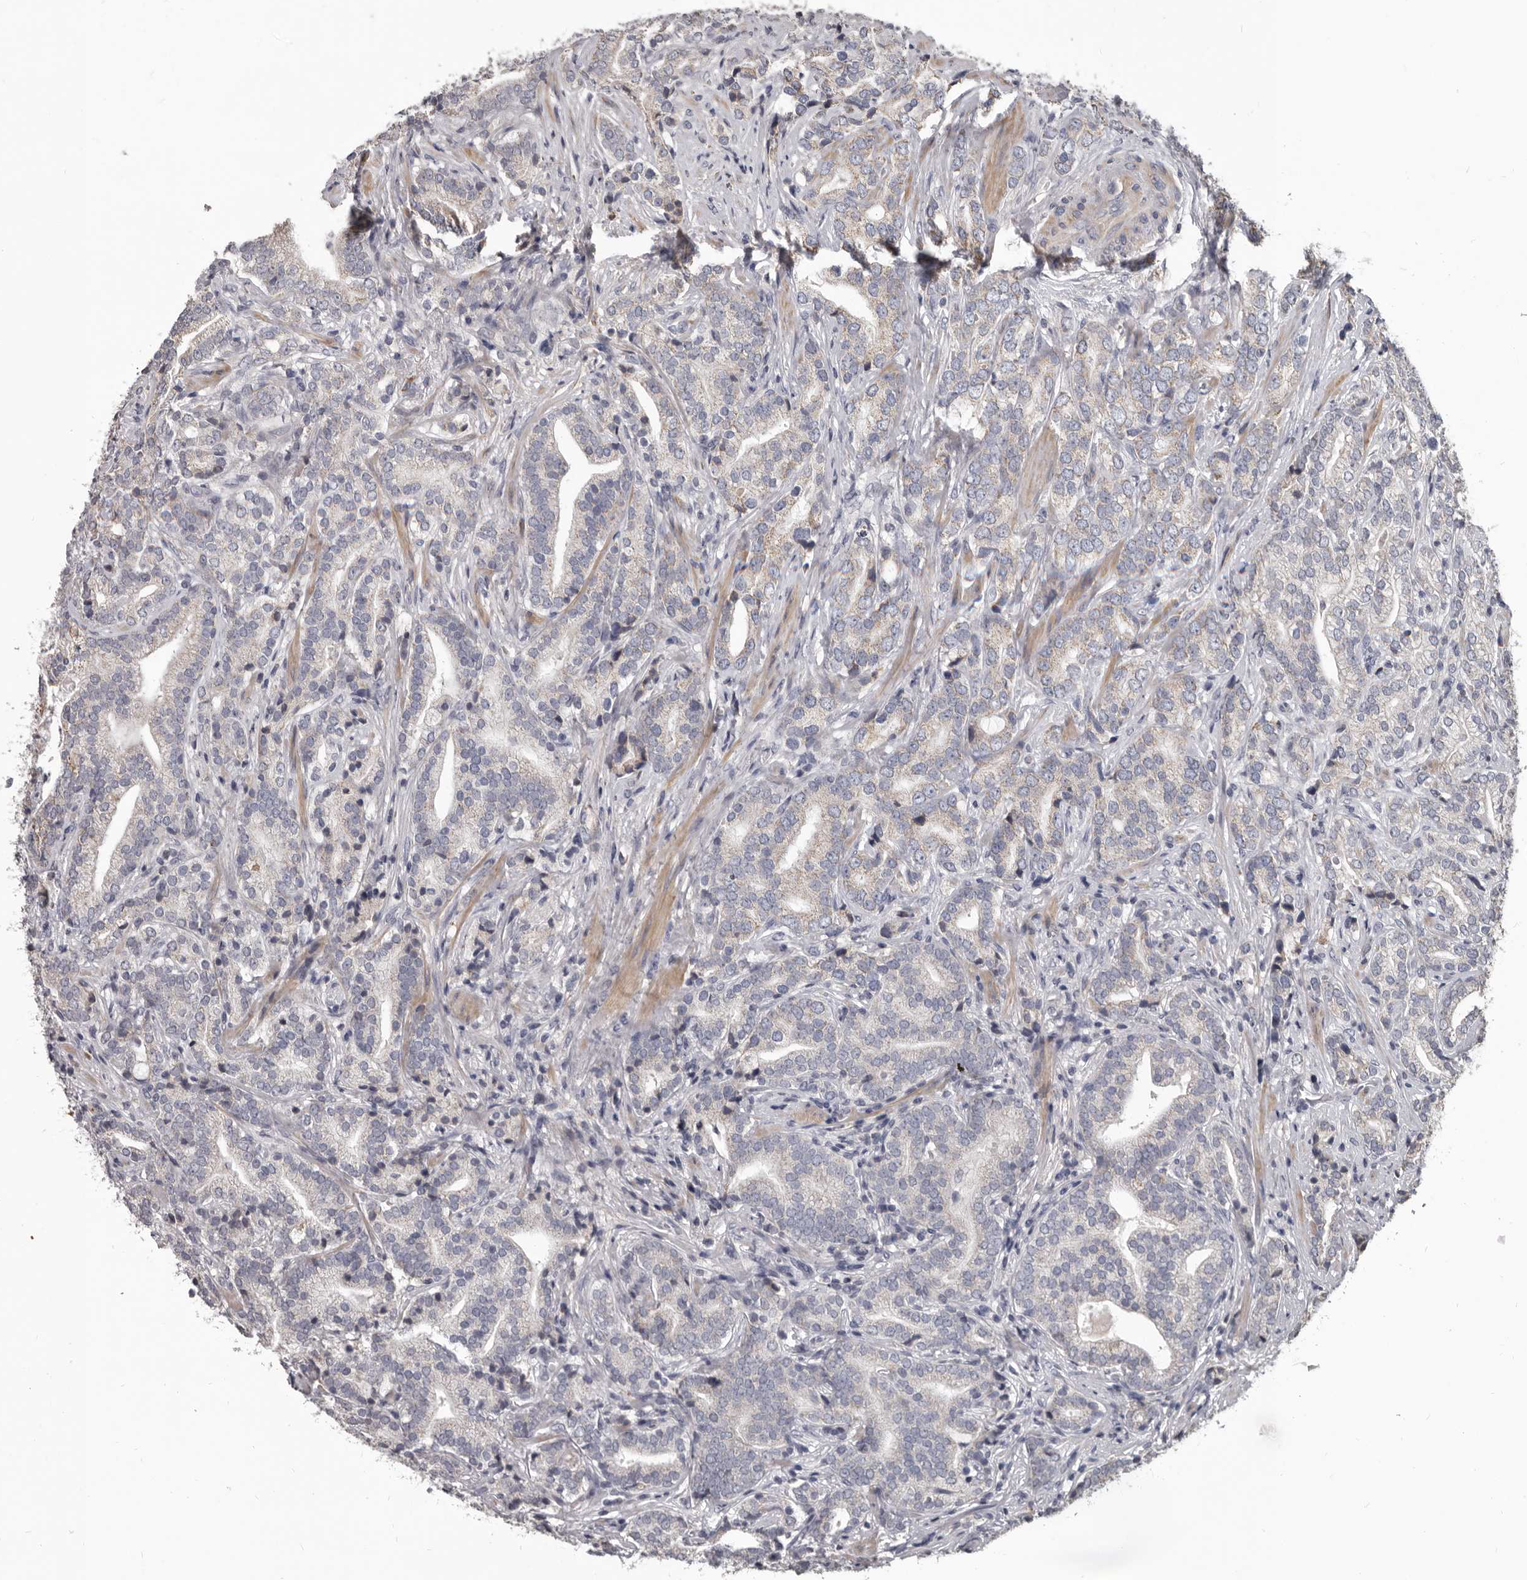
{"staining": {"intensity": "negative", "quantity": "none", "location": "none"}, "tissue": "prostate cancer", "cell_type": "Tumor cells", "image_type": "cancer", "snomed": [{"axis": "morphology", "description": "Adenocarcinoma, High grade"}, {"axis": "topography", "description": "Prostate"}], "caption": "Immunohistochemistry (IHC) of prostate cancer displays no positivity in tumor cells. (Brightfield microscopy of DAB IHC at high magnification).", "gene": "ALDH5A1", "patient": {"sex": "male", "age": 57}}